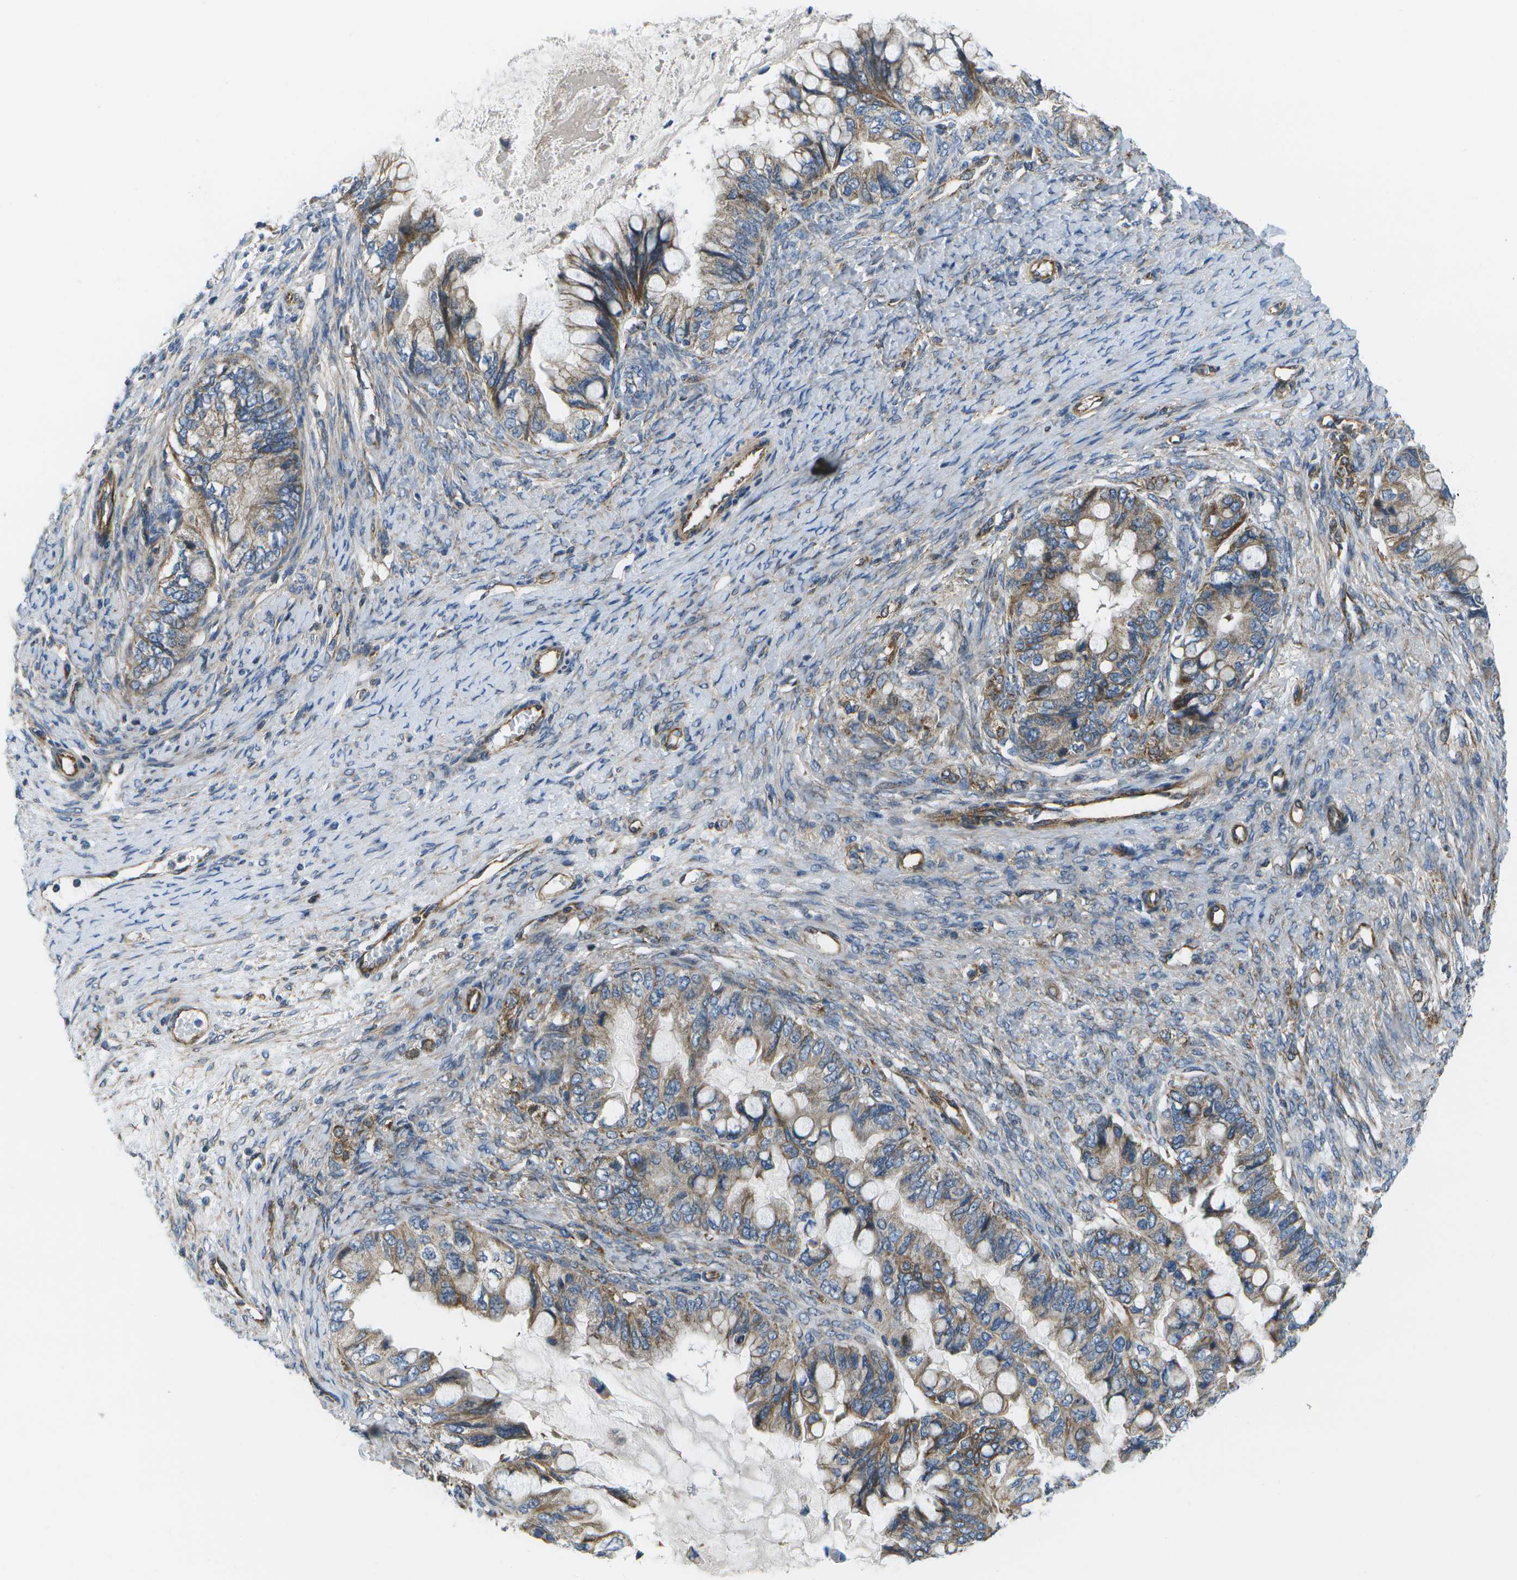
{"staining": {"intensity": "moderate", "quantity": ">75%", "location": "cytoplasmic/membranous"}, "tissue": "ovarian cancer", "cell_type": "Tumor cells", "image_type": "cancer", "snomed": [{"axis": "morphology", "description": "Cystadenocarcinoma, mucinous, NOS"}, {"axis": "topography", "description": "Ovary"}], "caption": "Protein analysis of ovarian mucinous cystadenocarcinoma tissue reveals moderate cytoplasmic/membranous positivity in about >75% of tumor cells.", "gene": "MVK", "patient": {"sex": "female", "age": 80}}